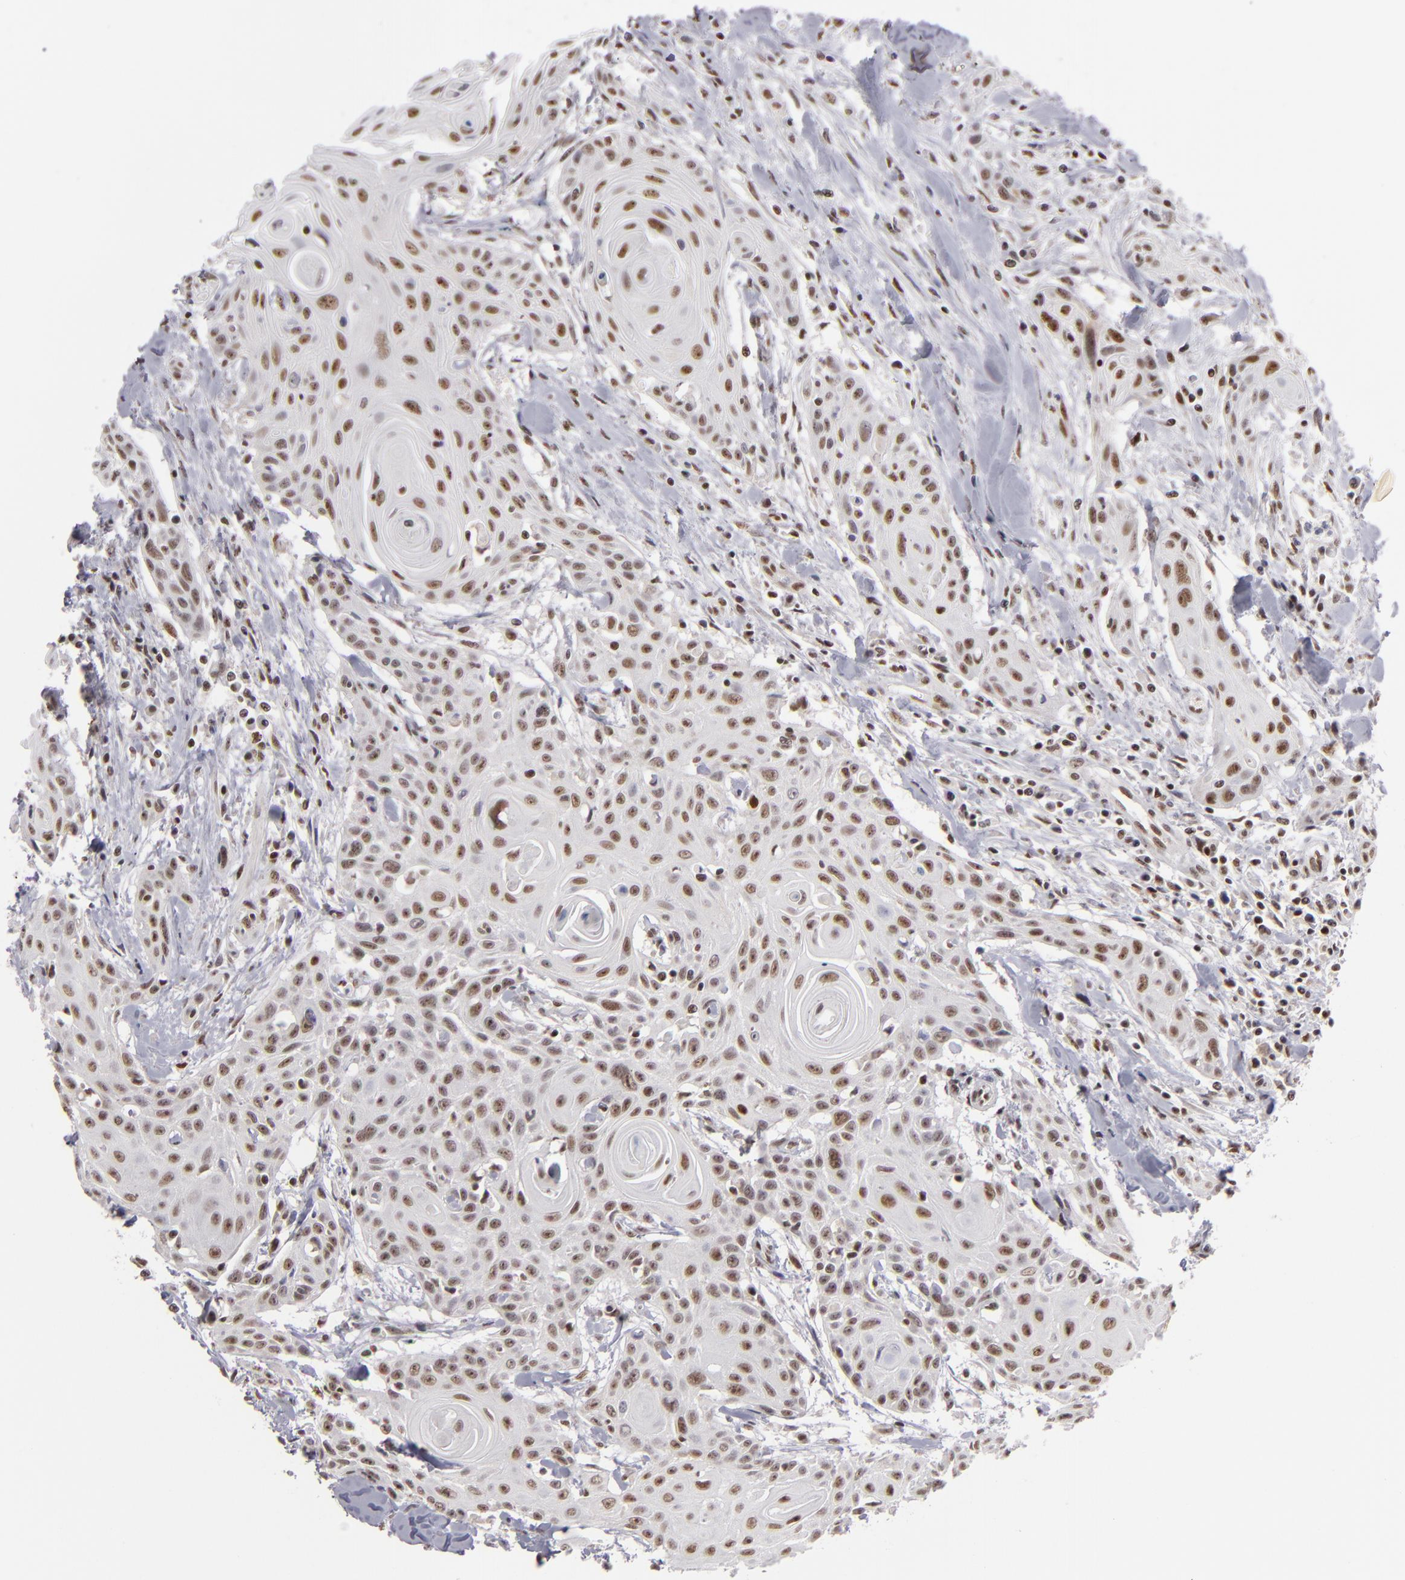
{"staining": {"intensity": "moderate", "quantity": ">75%", "location": "nuclear"}, "tissue": "head and neck cancer", "cell_type": "Tumor cells", "image_type": "cancer", "snomed": [{"axis": "morphology", "description": "Squamous cell carcinoma, NOS"}, {"axis": "morphology", "description": "Squamous cell carcinoma, metastatic, NOS"}, {"axis": "topography", "description": "Lymph node"}, {"axis": "topography", "description": "Salivary gland"}, {"axis": "topography", "description": "Head-Neck"}], "caption": "Head and neck cancer stained with DAB IHC exhibits medium levels of moderate nuclear positivity in approximately >75% of tumor cells.", "gene": "DAXX", "patient": {"sex": "female", "age": 74}}